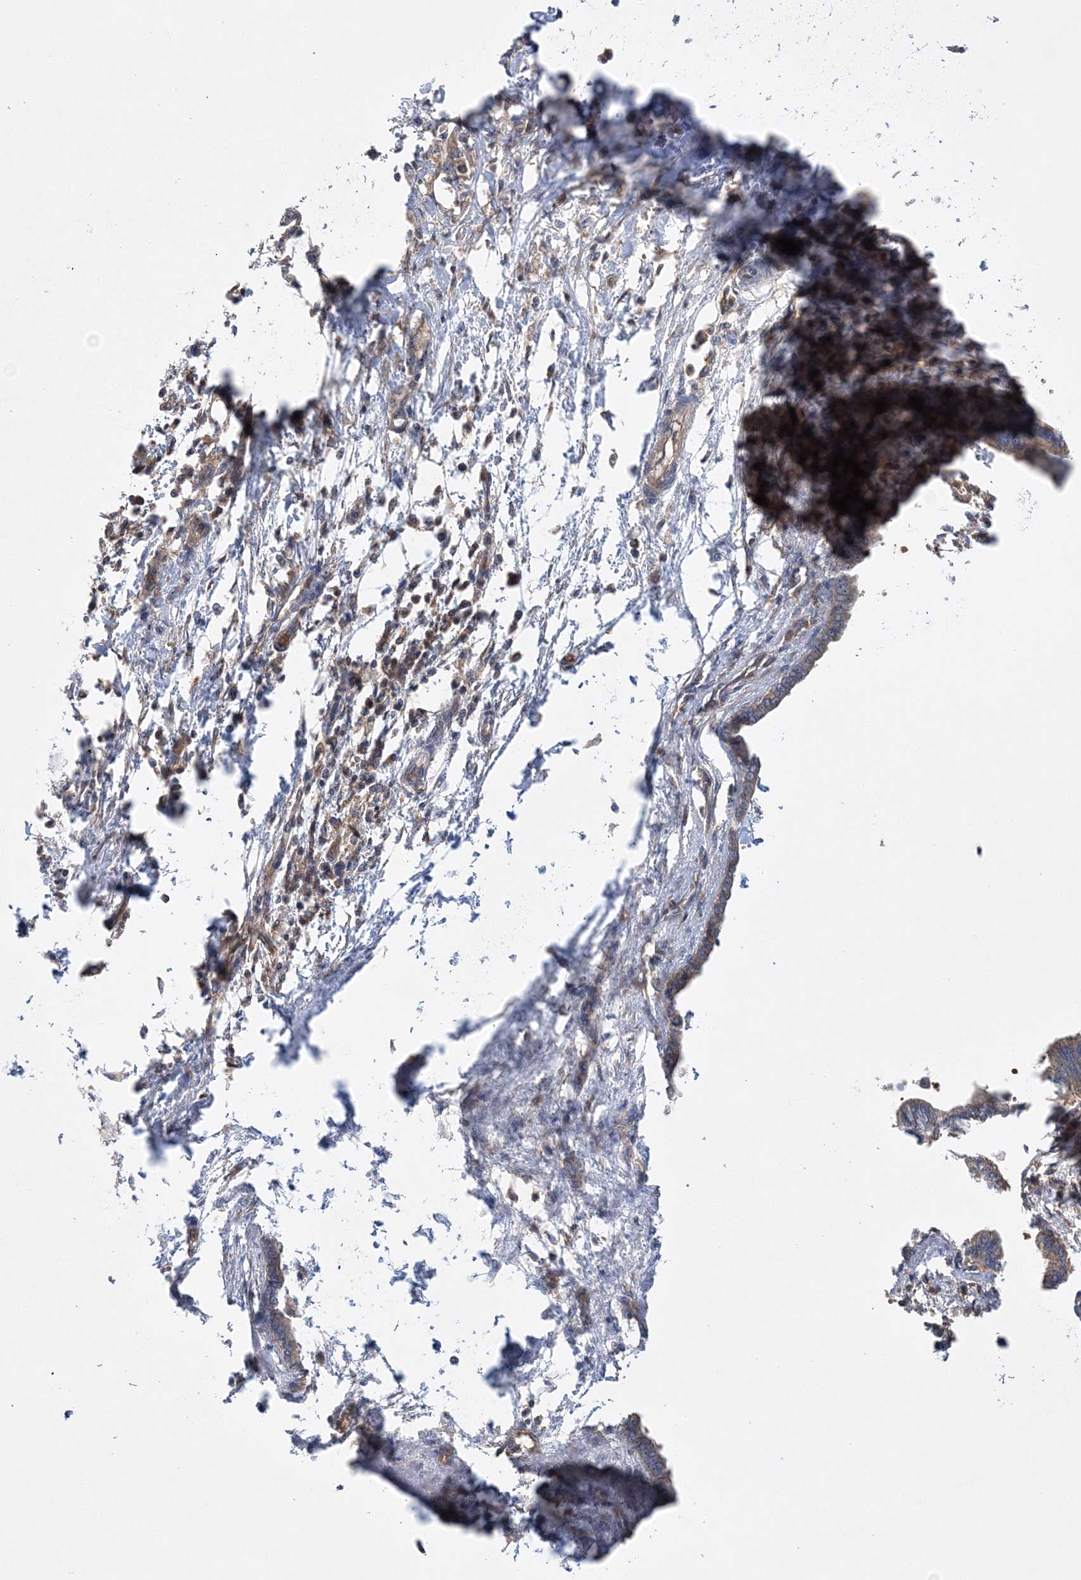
{"staining": {"intensity": "moderate", "quantity": "25%-75%", "location": "cytoplasmic/membranous"}, "tissue": "pancreatic cancer", "cell_type": "Tumor cells", "image_type": "cancer", "snomed": [{"axis": "morphology", "description": "Adenocarcinoma, NOS"}, {"axis": "topography", "description": "Pancreas"}], "caption": "A photomicrograph of pancreatic cancer stained for a protein exhibits moderate cytoplasmic/membranous brown staining in tumor cells. (DAB IHC, brown staining for protein, blue staining for nuclei).", "gene": "ACAP2", "patient": {"sex": "female", "age": 55}}